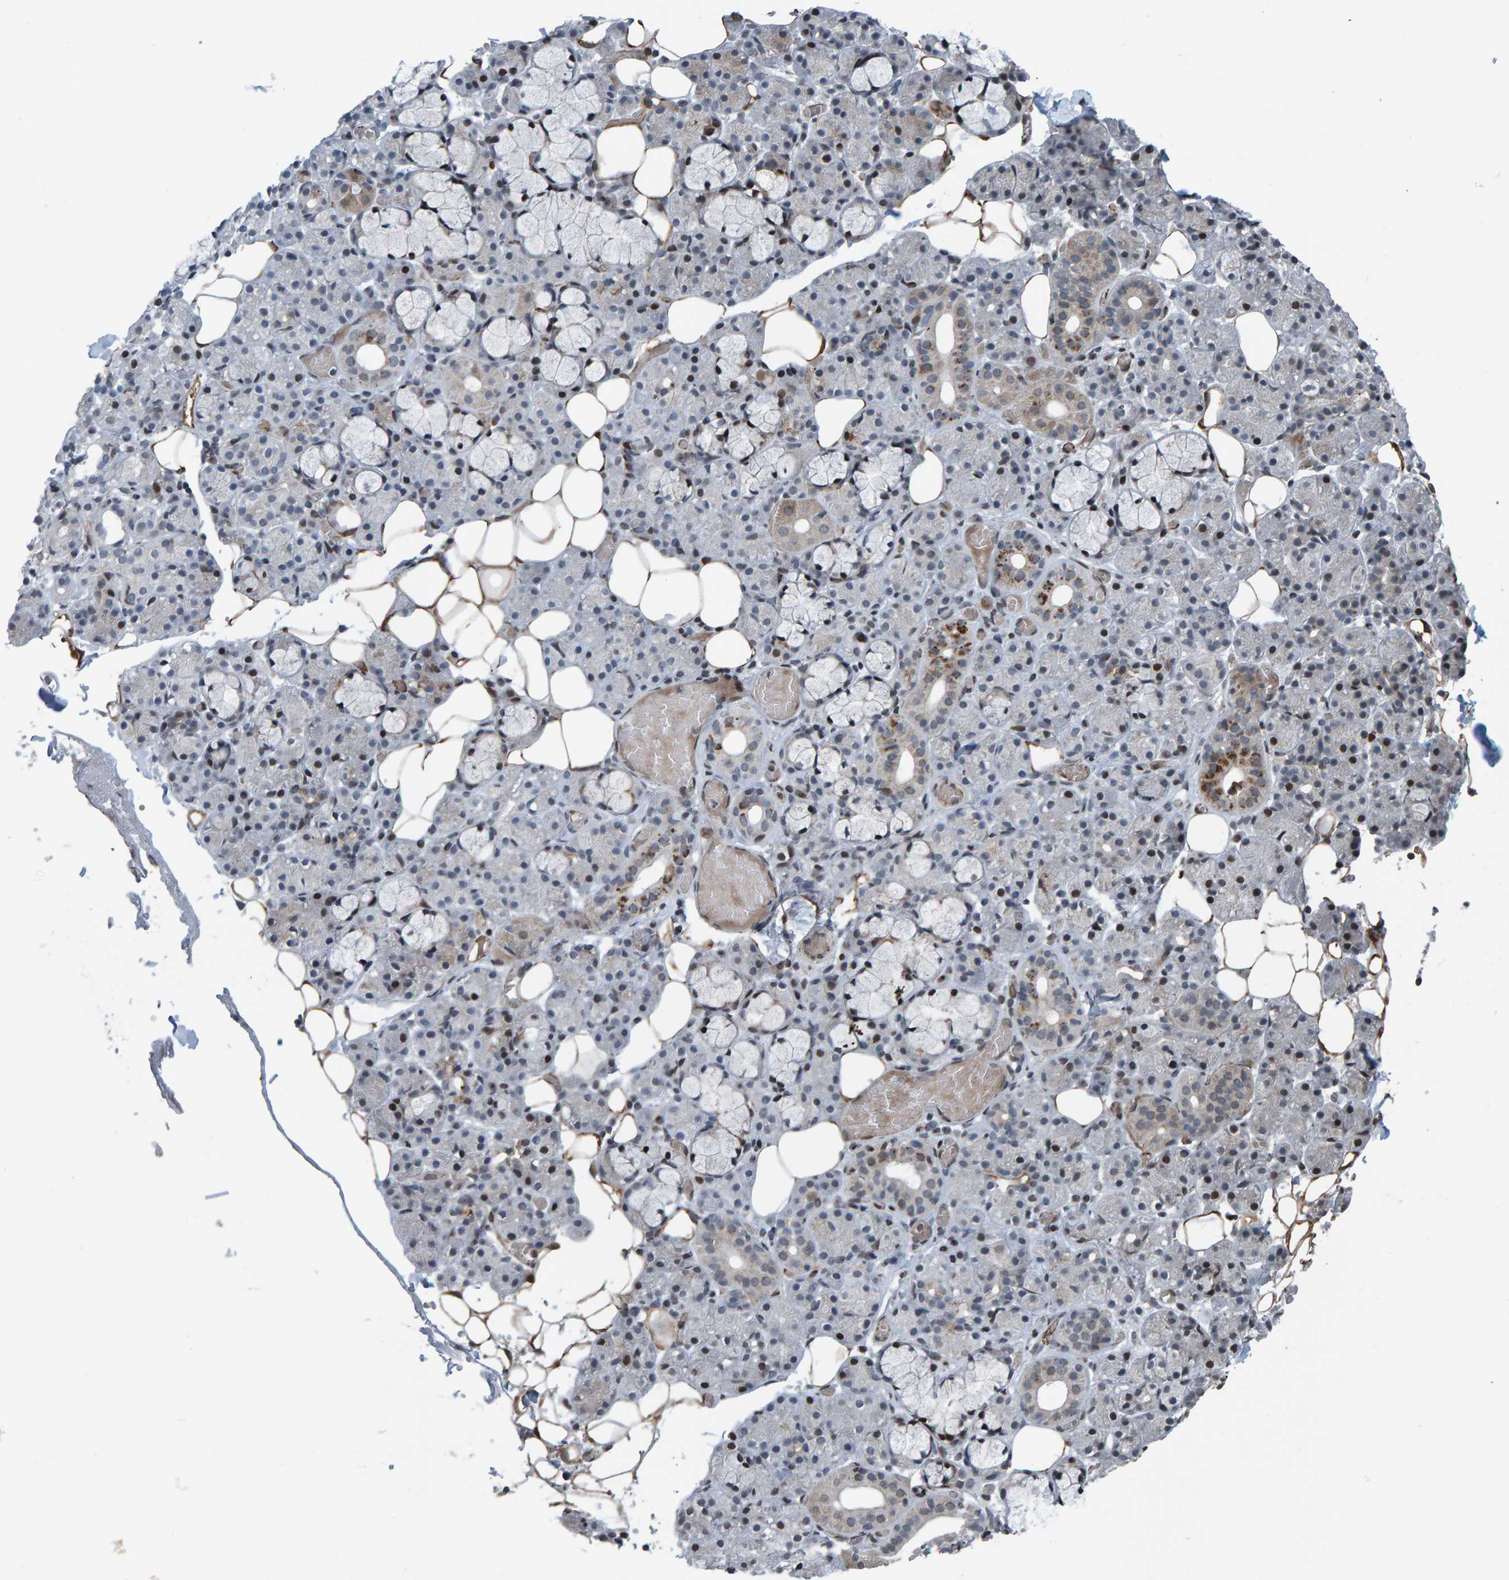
{"staining": {"intensity": "moderate", "quantity": "<25%", "location": "cytoplasmic/membranous,nuclear"}, "tissue": "salivary gland", "cell_type": "Glandular cells", "image_type": "normal", "snomed": [{"axis": "morphology", "description": "Normal tissue, NOS"}, {"axis": "topography", "description": "Salivary gland"}], "caption": "The immunohistochemical stain labels moderate cytoplasmic/membranous,nuclear expression in glandular cells of unremarkable salivary gland.", "gene": "ZNF366", "patient": {"sex": "male", "age": 63}}